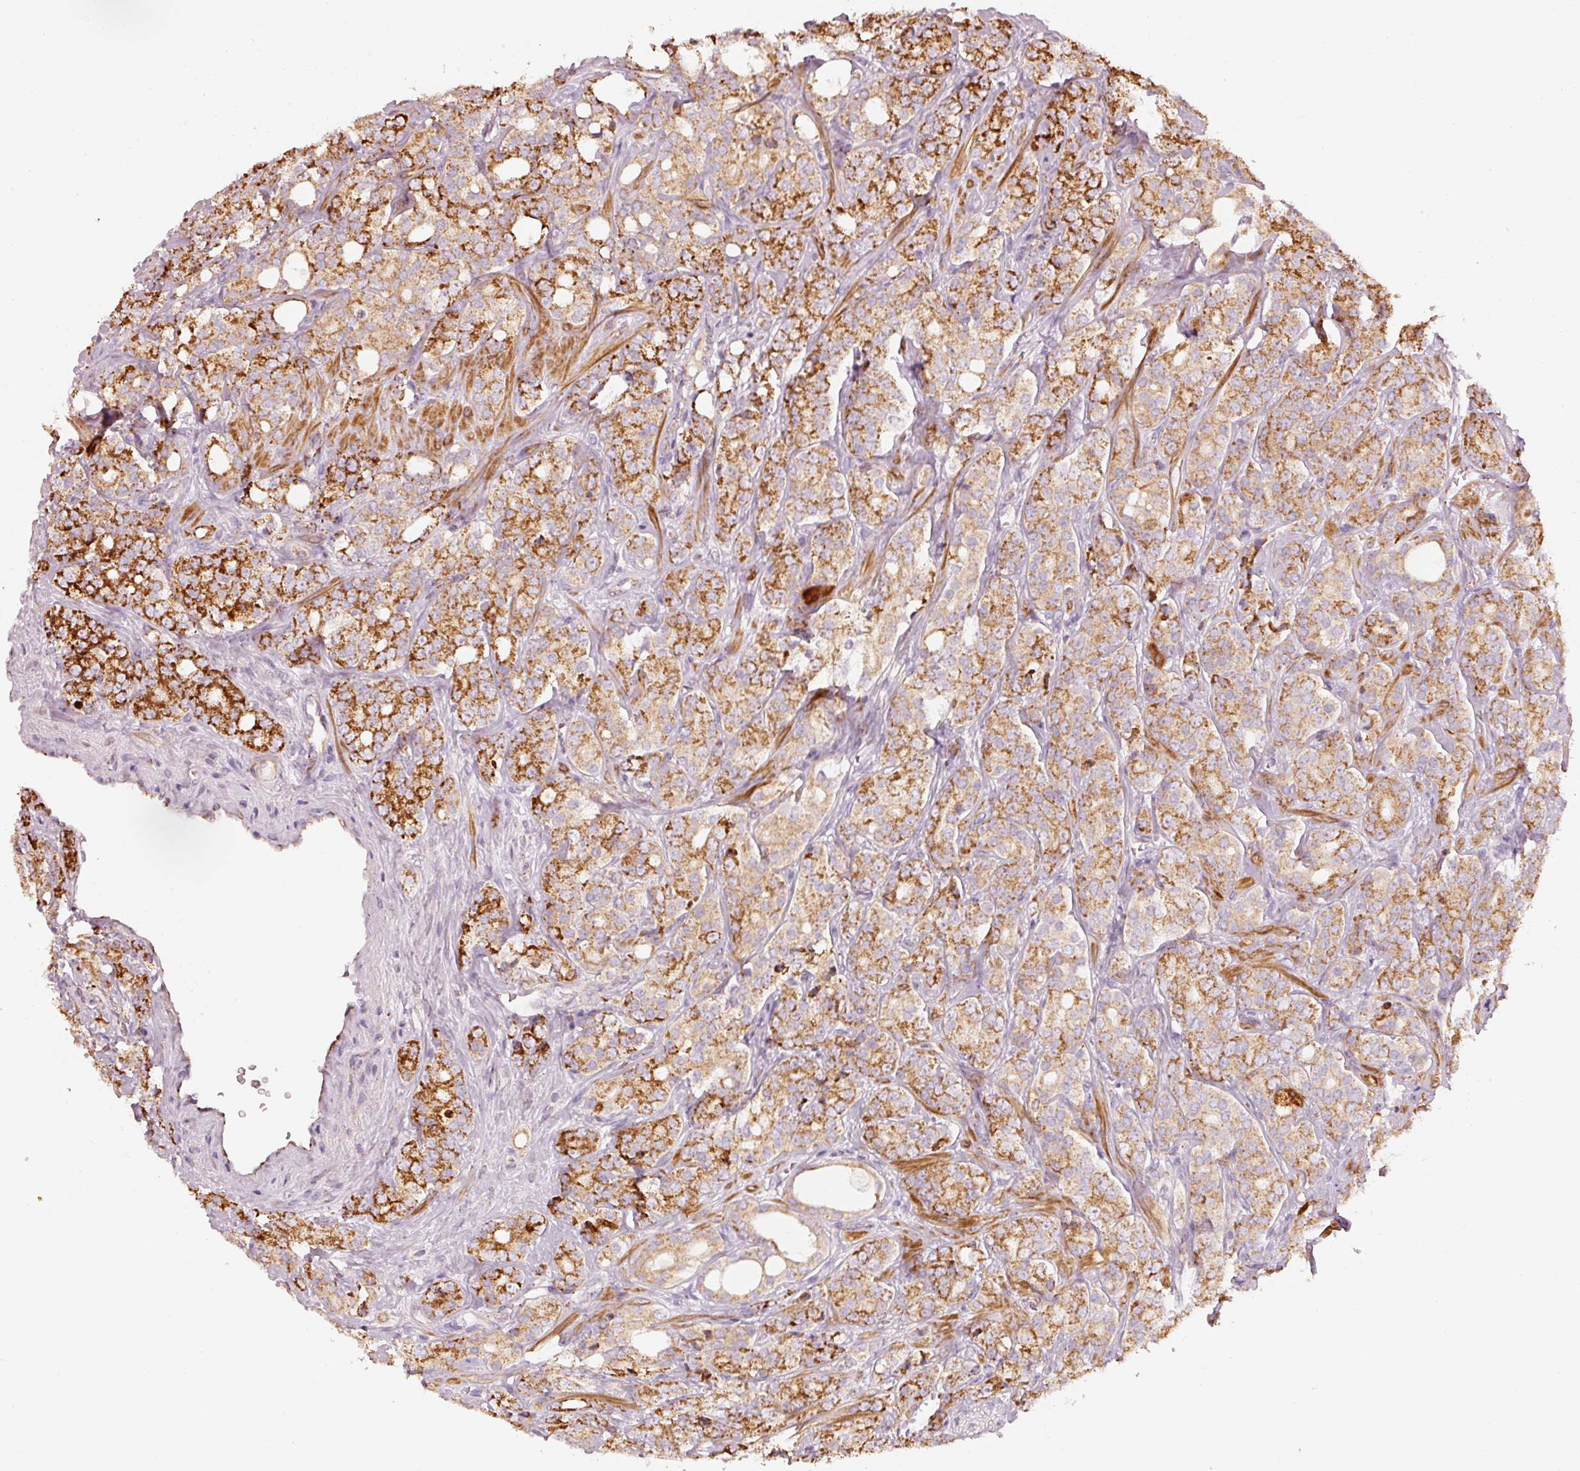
{"staining": {"intensity": "strong", "quantity": "25%-75%", "location": "cytoplasmic/membranous"}, "tissue": "prostate cancer", "cell_type": "Tumor cells", "image_type": "cancer", "snomed": [{"axis": "morphology", "description": "Adenocarcinoma, High grade"}, {"axis": "topography", "description": "Prostate"}], "caption": "An image of prostate cancer (adenocarcinoma (high-grade)) stained for a protein exhibits strong cytoplasmic/membranous brown staining in tumor cells. The protein of interest is shown in brown color, while the nuclei are stained blue.", "gene": "C17orf98", "patient": {"sex": "male", "age": 62}}